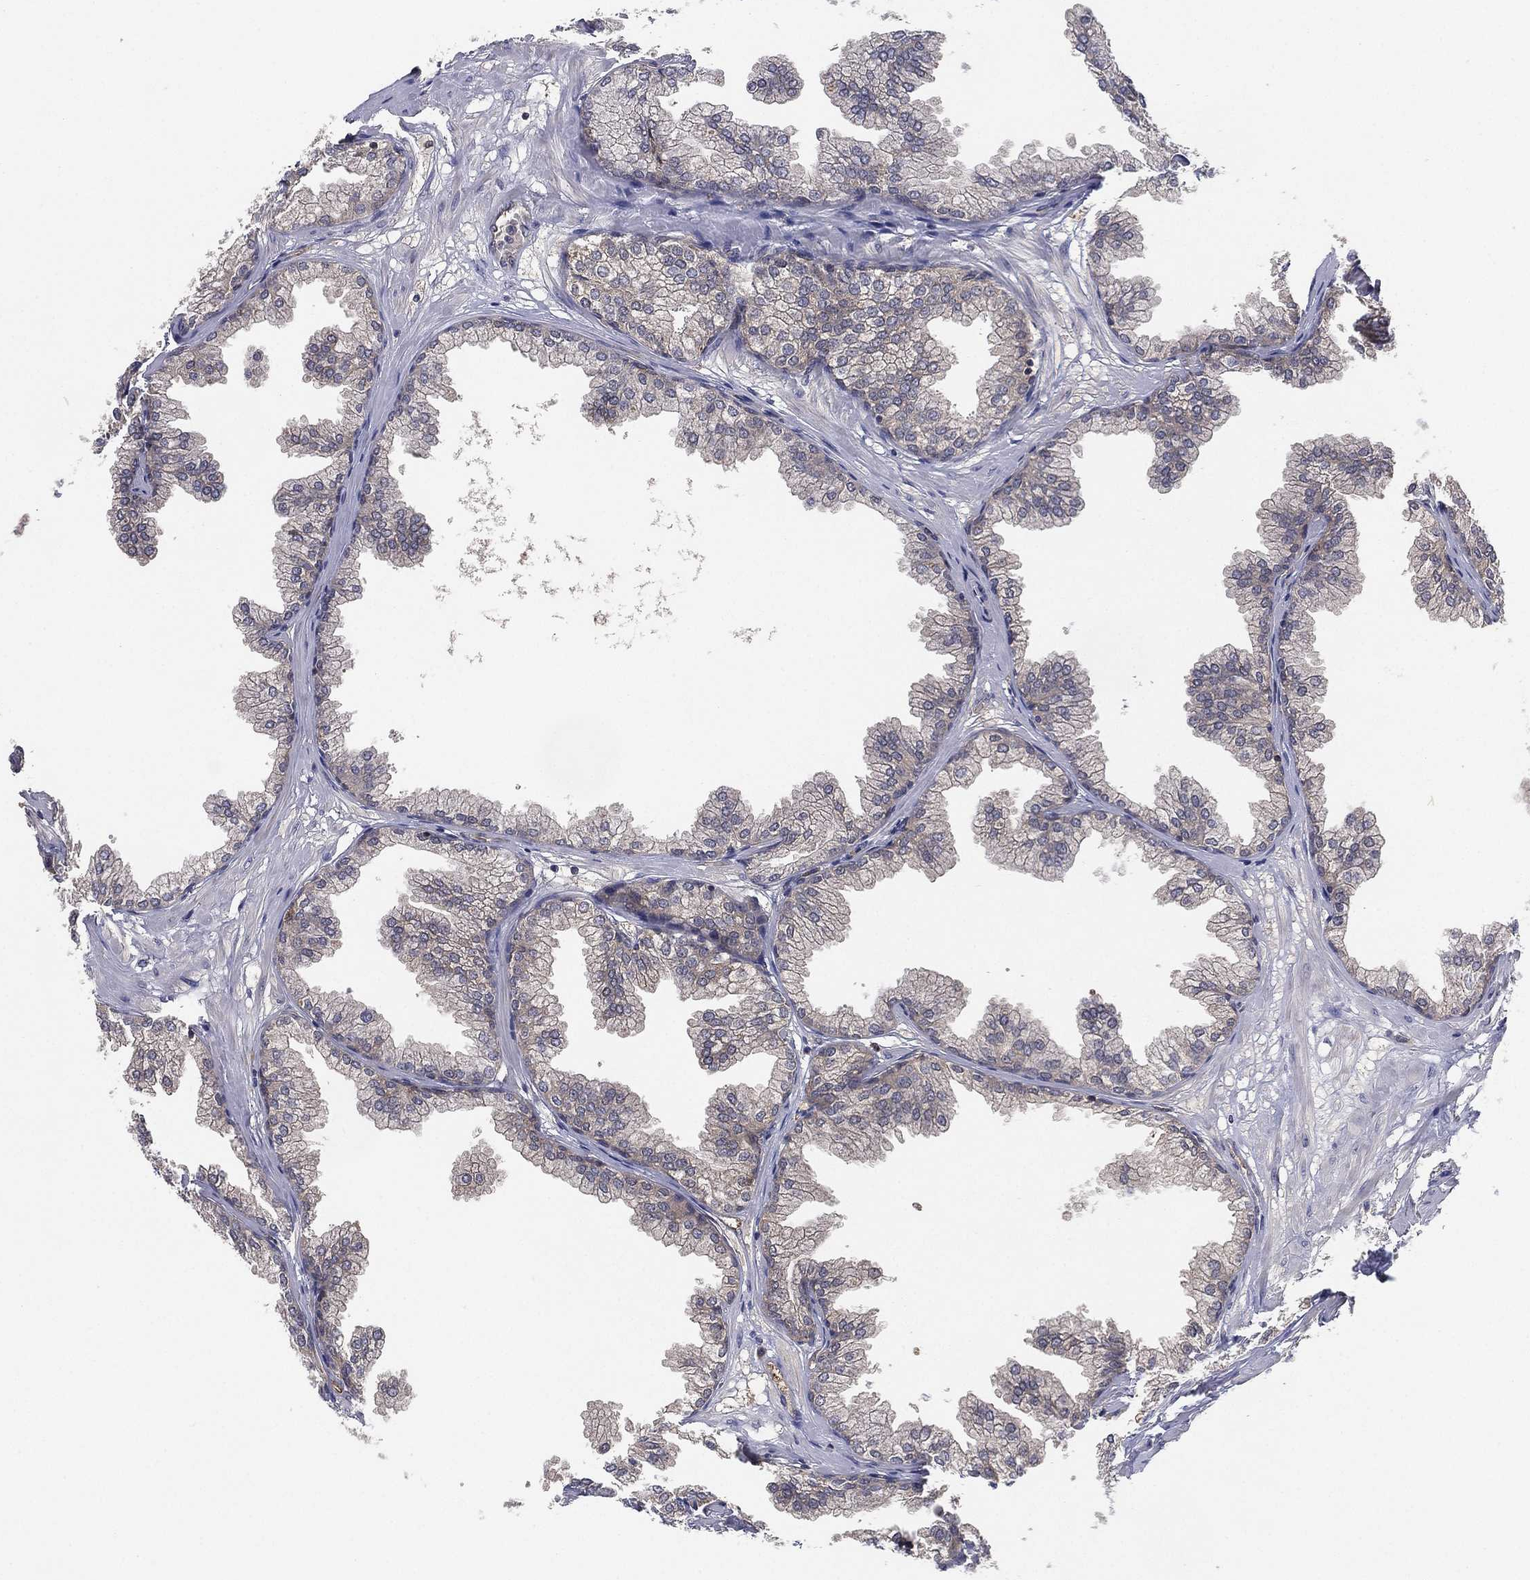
{"staining": {"intensity": "negative", "quantity": "none", "location": "none"}, "tissue": "prostate", "cell_type": "Glandular cells", "image_type": "normal", "snomed": [{"axis": "morphology", "description": "Normal tissue, NOS"}, {"axis": "topography", "description": "Prostate"}], "caption": "Protein analysis of normal prostate exhibits no significant expression in glandular cells.", "gene": "PSMG4", "patient": {"sex": "male", "age": 37}}